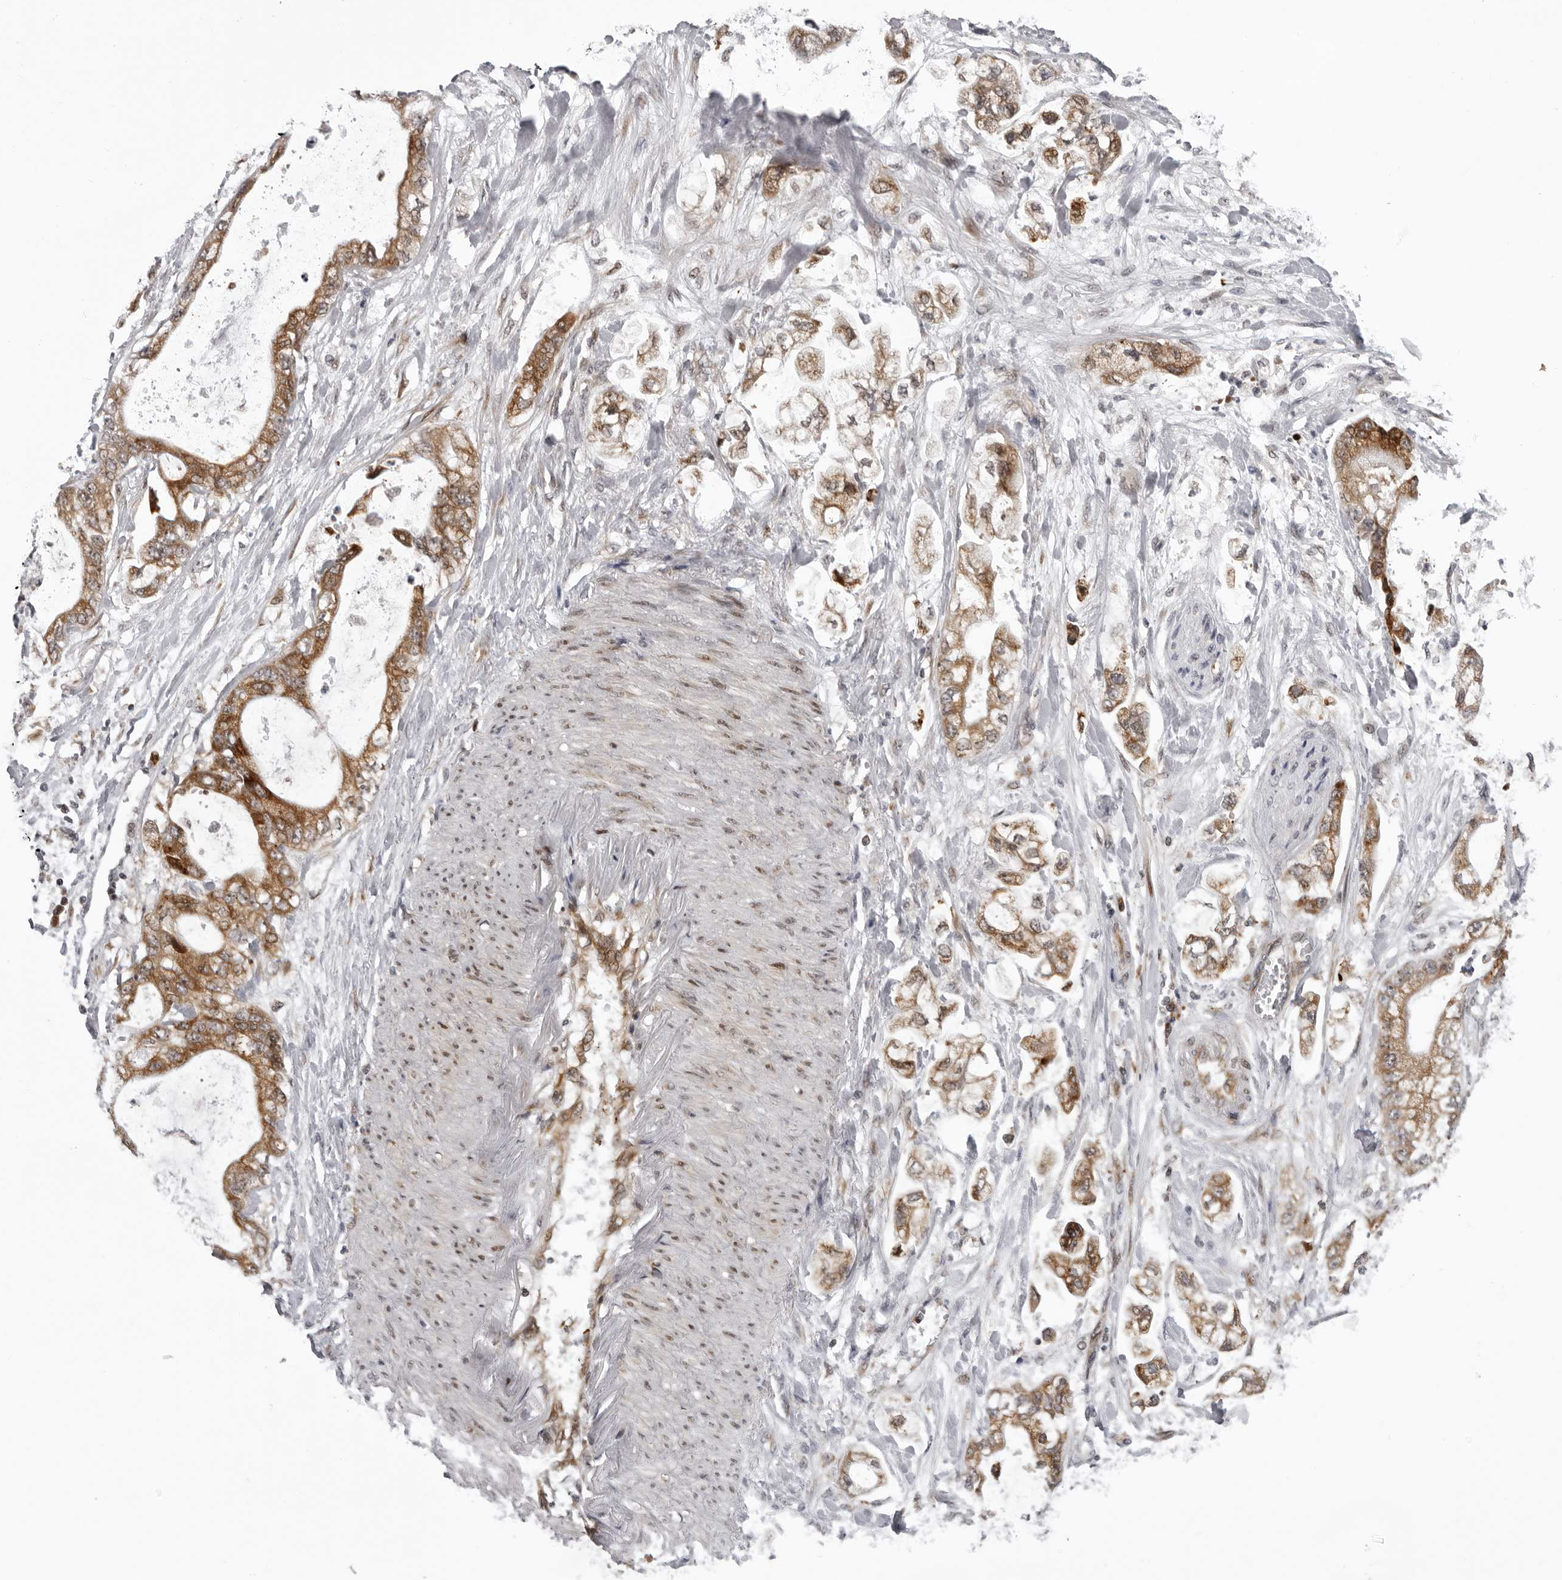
{"staining": {"intensity": "strong", "quantity": ">75%", "location": "cytoplasmic/membranous"}, "tissue": "stomach cancer", "cell_type": "Tumor cells", "image_type": "cancer", "snomed": [{"axis": "morphology", "description": "Normal tissue, NOS"}, {"axis": "morphology", "description": "Adenocarcinoma, NOS"}, {"axis": "topography", "description": "Stomach"}], "caption": "Stomach adenocarcinoma tissue demonstrates strong cytoplasmic/membranous positivity in about >75% of tumor cells, visualized by immunohistochemistry. (IHC, brightfield microscopy, high magnification).", "gene": "GCSAML", "patient": {"sex": "male", "age": 62}}